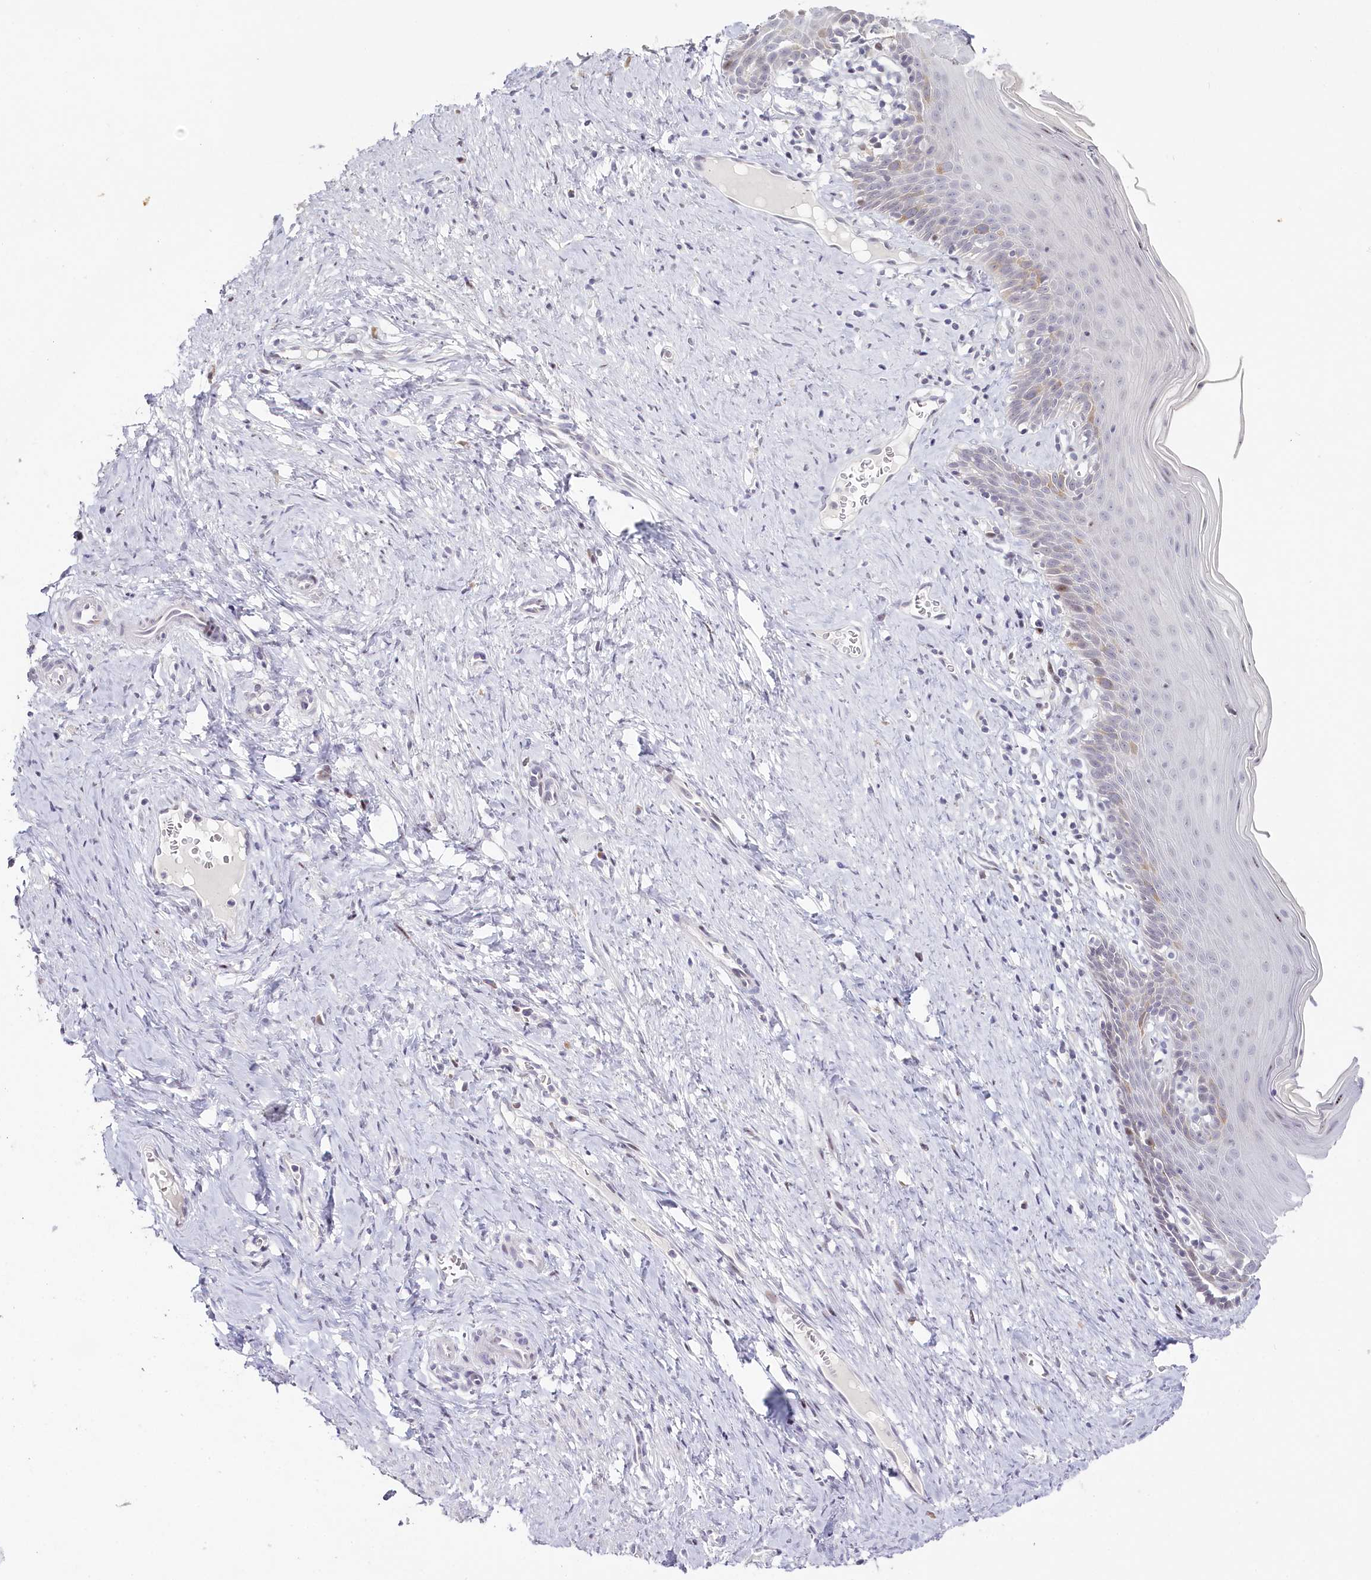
{"staining": {"intensity": "weak", "quantity": "25%-75%", "location": "nuclear"}, "tissue": "cervix", "cell_type": "Glandular cells", "image_type": "normal", "snomed": [{"axis": "morphology", "description": "Normal tissue, NOS"}, {"axis": "topography", "description": "Cervix"}], "caption": "Immunohistochemical staining of benign cervix shows low levels of weak nuclear expression in about 25%-75% of glandular cells.", "gene": "HPD", "patient": {"sex": "female", "age": 42}}